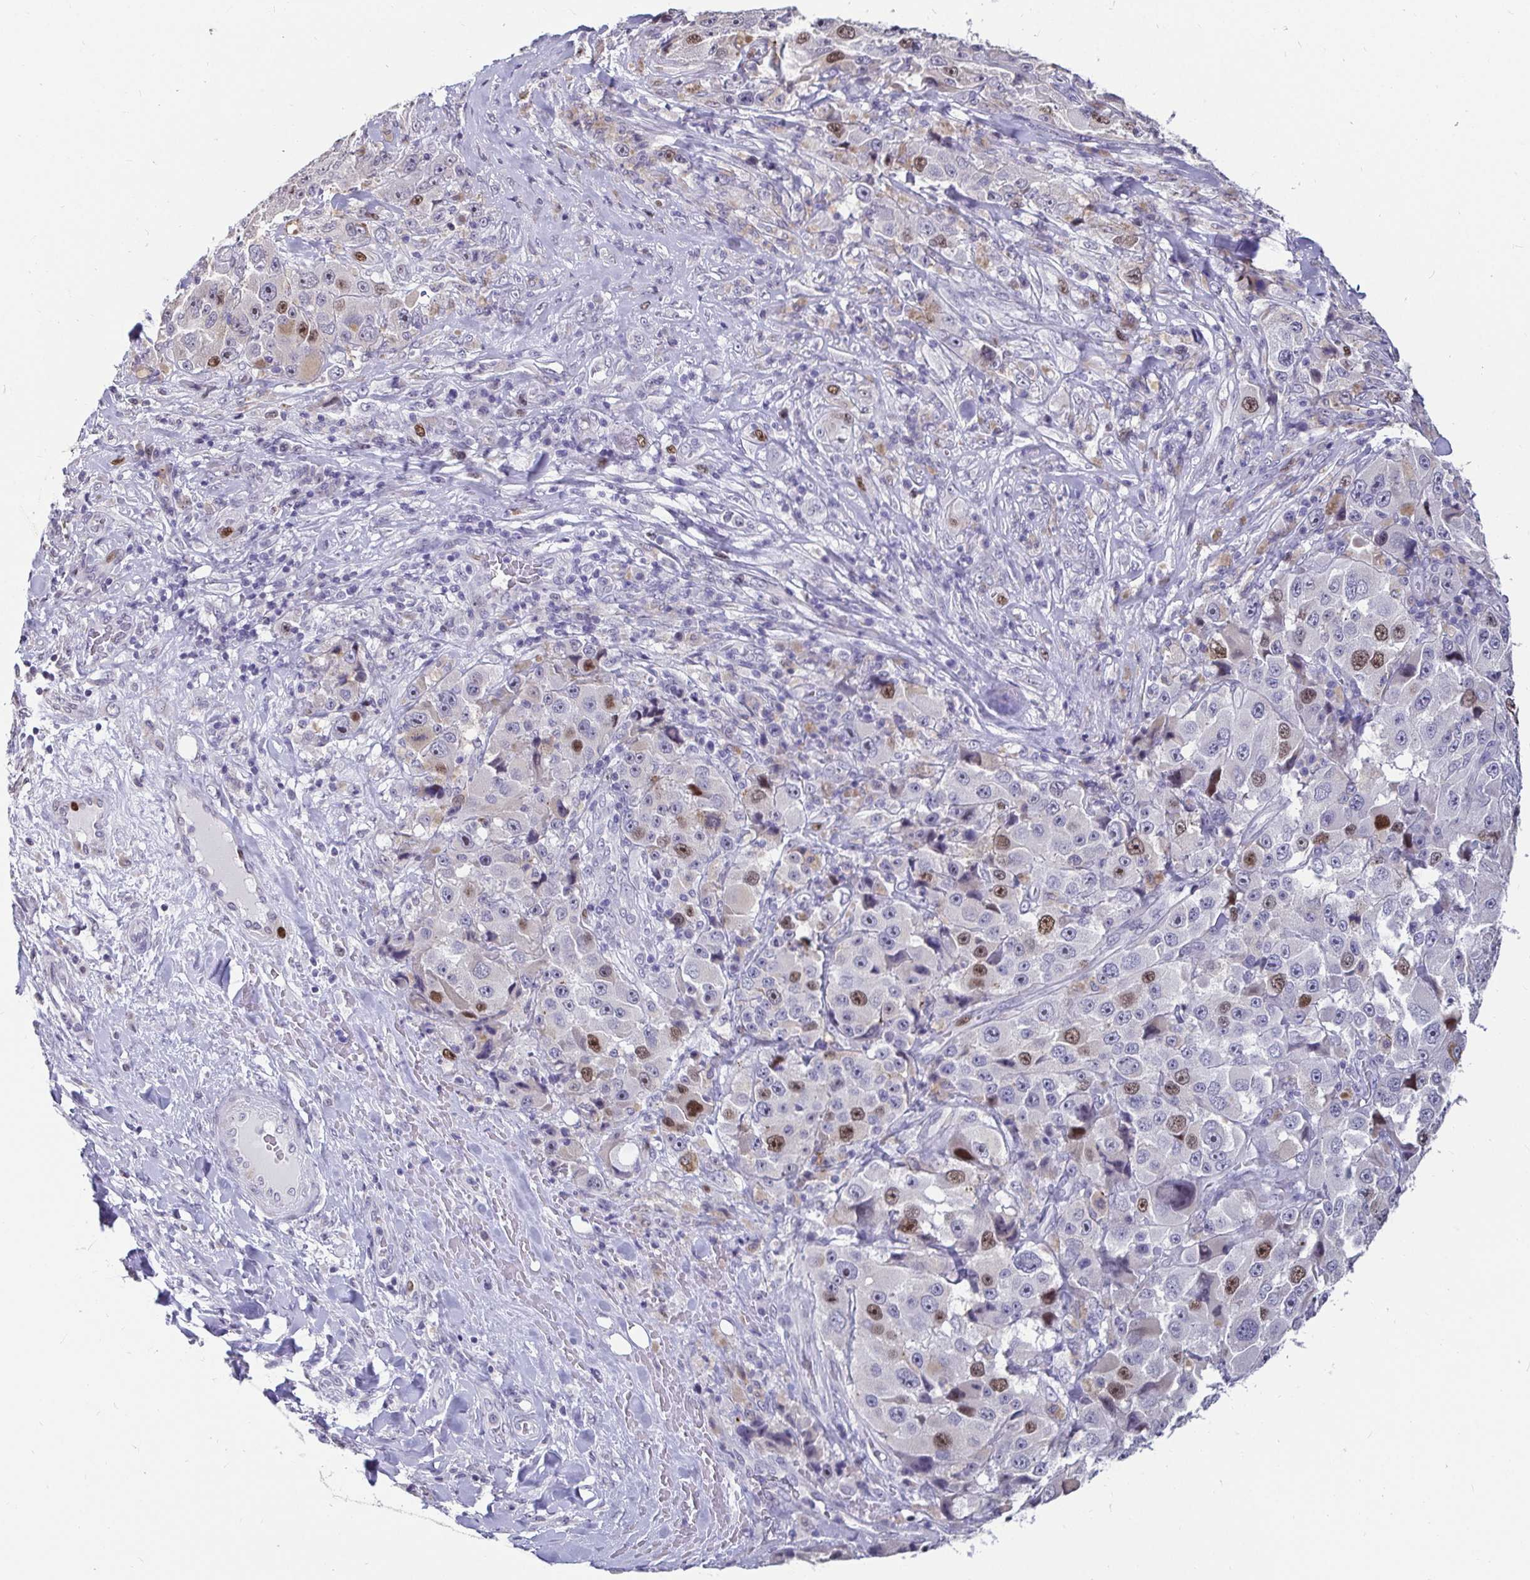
{"staining": {"intensity": "moderate", "quantity": "25%-75%", "location": "nuclear"}, "tissue": "melanoma", "cell_type": "Tumor cells", "image_type": "cancer", "snomed": [{"axis": "morphology", "description": "Malignant melanoma, Metastatic site"}, {"axis": "topography", "description": "Lymph node"}], "caption": "IHC (DAB) staining of malignant melanoma (metastatic site) displays moderate nuclear protein staining in about 25%-75% of tumor cells.", "gene": "ANLN", "patient": {"sex": "male", "age": 62}}